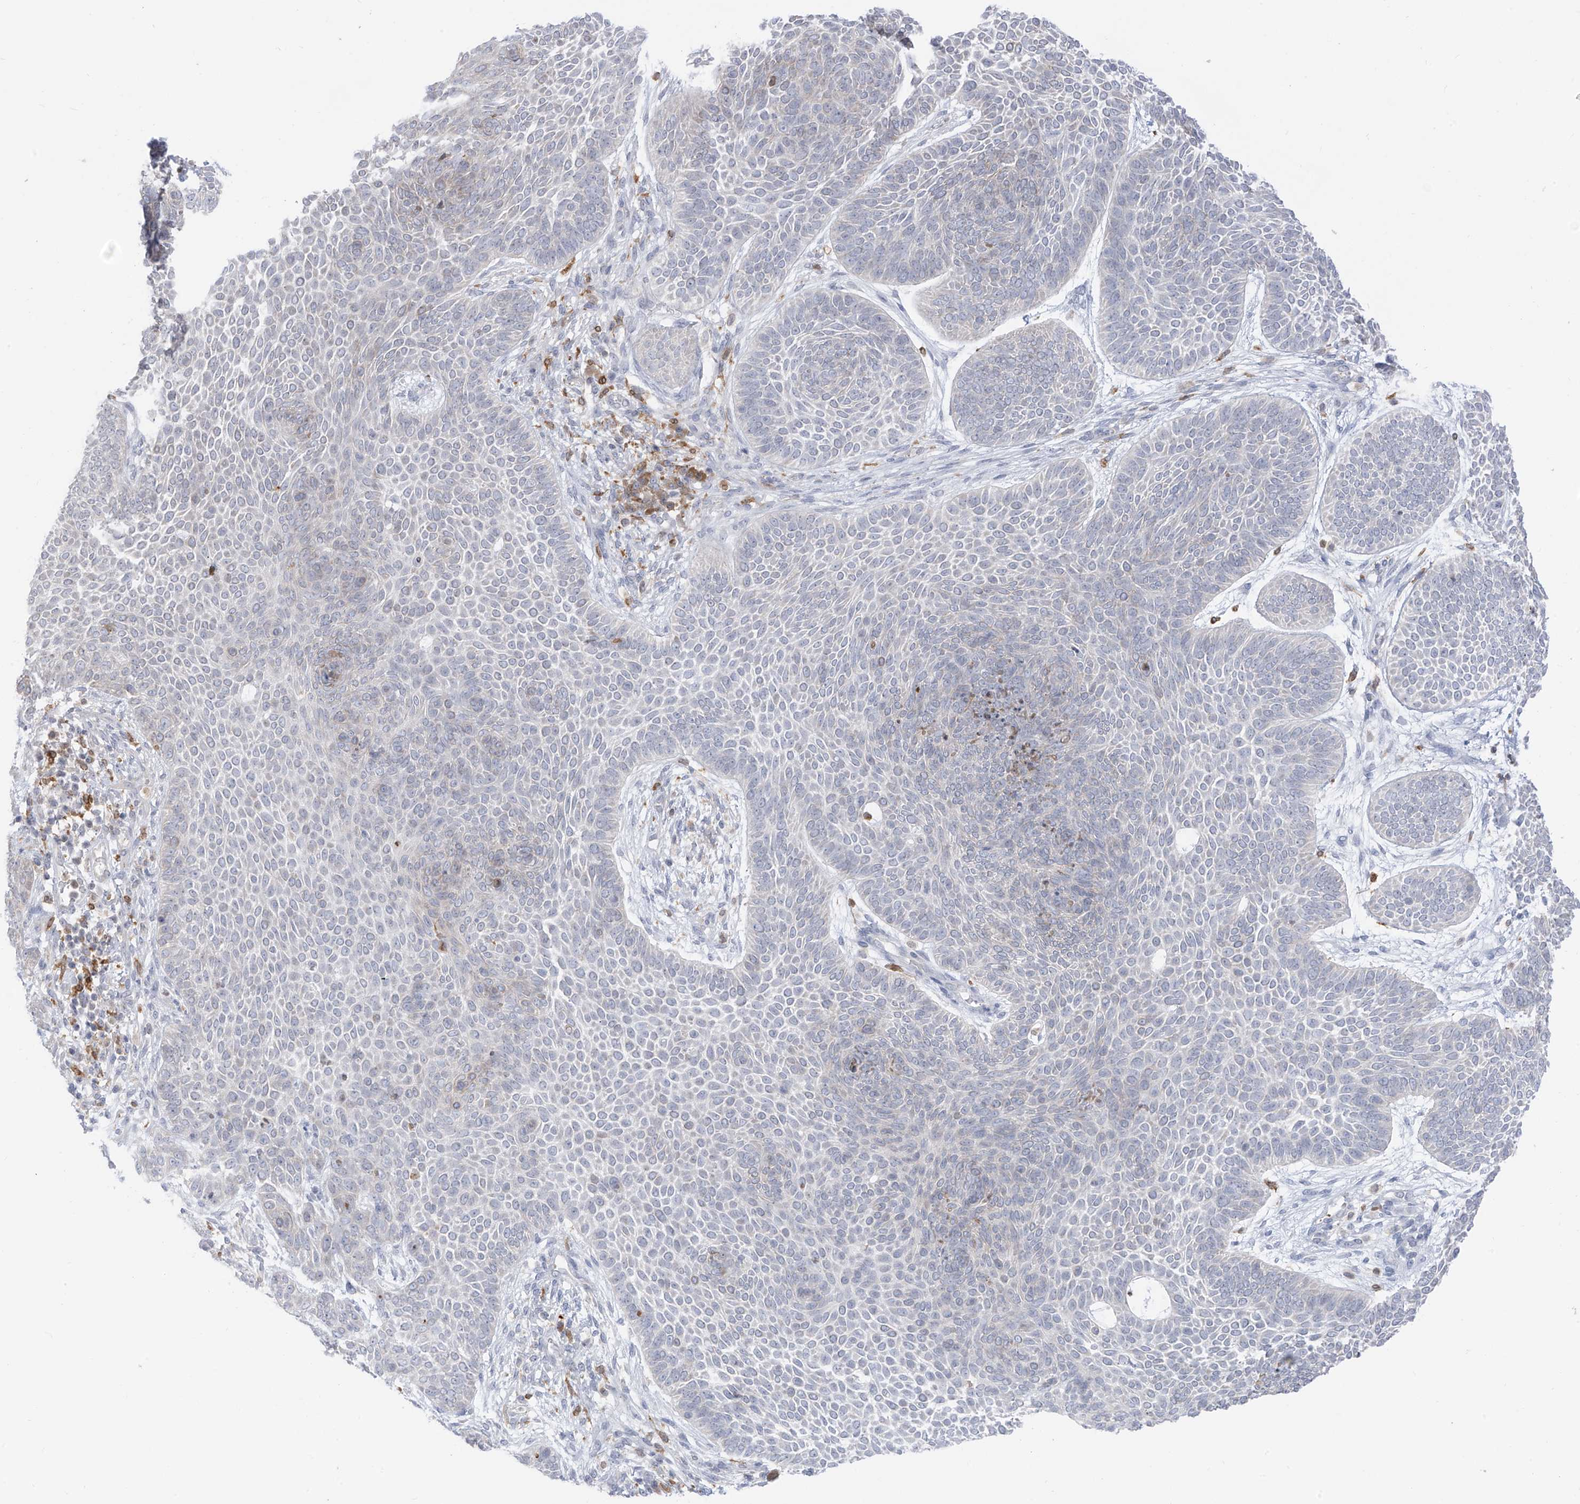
{"staining": {"intensity": "negative", "quantity": "none", "location": "none"}, "tissue": "skin cancer", "cell_type": "Tumor cells", "image_type": "cancer", "snomed": [{"axis": "morphology", "description": "Basal cell carcinoma"}, {"axis": "topography", "description": "Skin"}], "caption": "Protein analysis of basal cell carcinoma (skin) displays no significant staining in tumor cells. (Brightfield microscopy of DAB immunohistochemistry at high magnification).", "gene": "TBXAS1", "patient": {"sex": "male", "age": 85}}